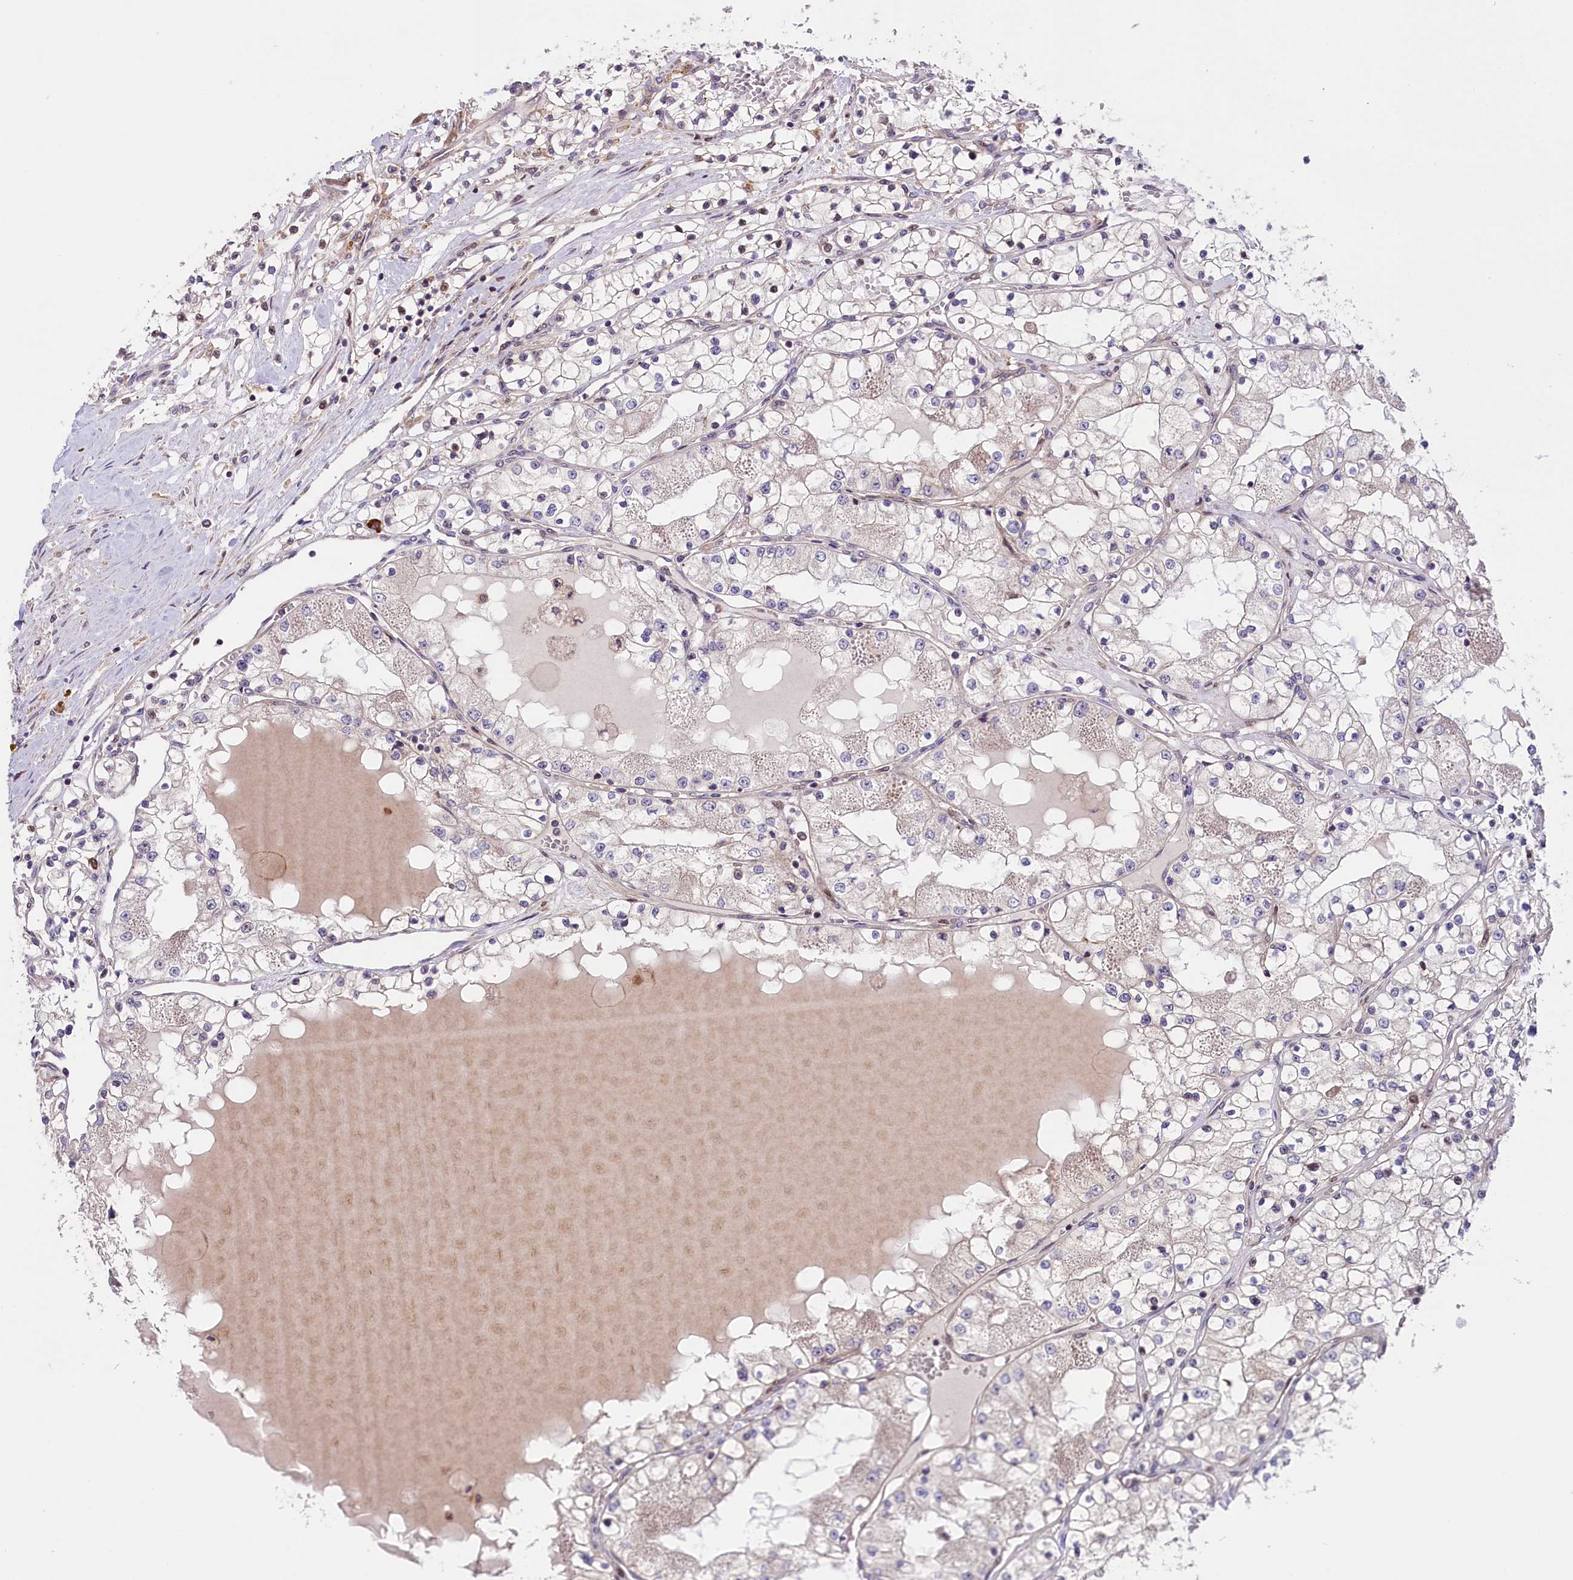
{"staining": {"intensity": "negative", "quantity": "none", "location": "none"}, "tissue": "renal cancer", "cell_type": "Tumor cells", "image_type": "cancer", "snomed": [{"axis": "morphology", "description": "Normal tissue, NOS"}, {"axis": "morphology", "description": "Adenocarcinoma, NOS"}, {"axis": "topography", "description": "Kidney"}], "caption": "A high-resolution image shows immunohistochemistry staining of renal cancer (adenocarcinoma), which displays no significant staining in tumor cells. (DAB (3,3'-diaminobenzidine) immunohistochemistry with hematoxylin counter stain).", "gene": "RIC8A", "patient": {"sex": "male", "age": 68}}